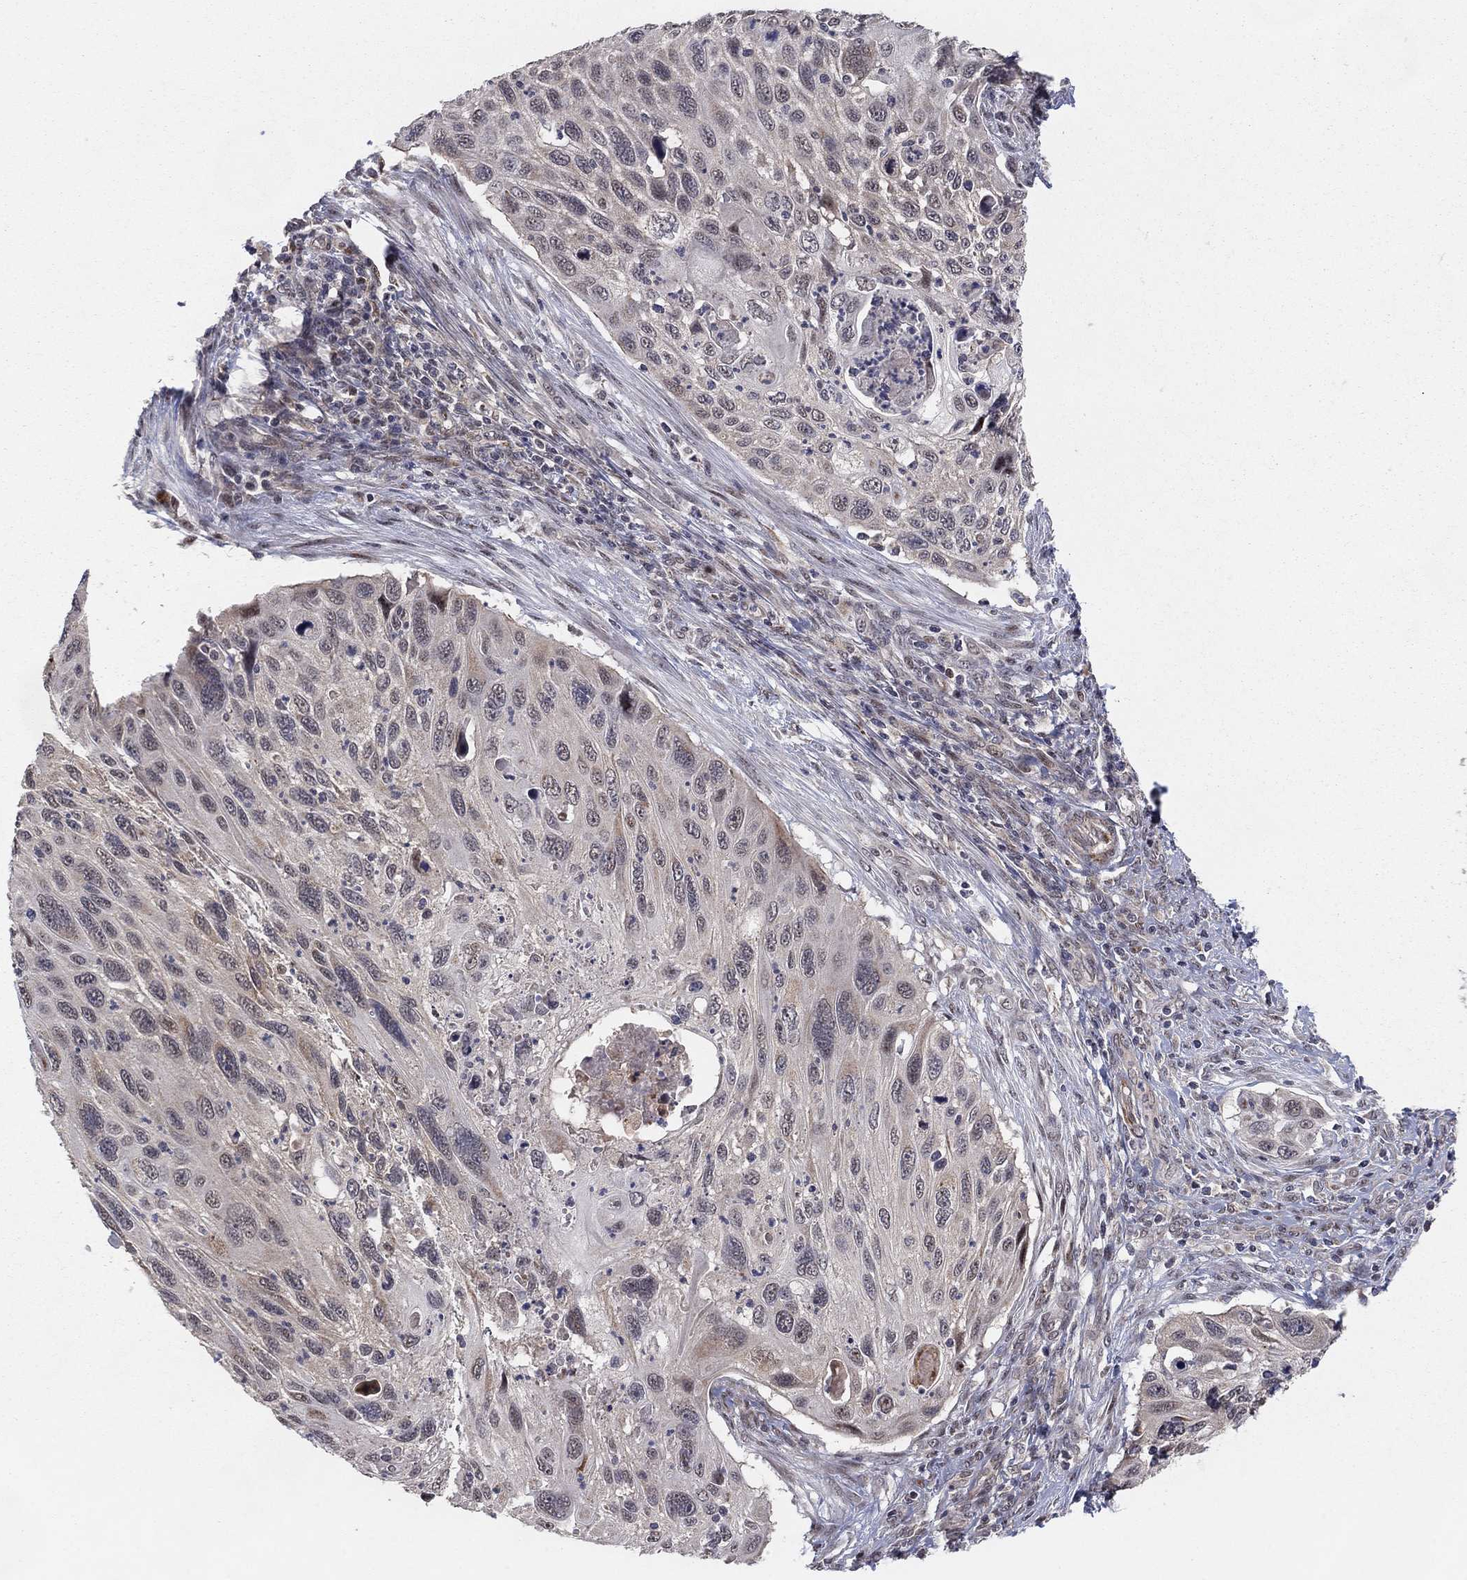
{"staining": {"intensity": "weak", "quantity": "25%-75%", "location": "cytoplasmic/membranous"}, "tissue": "cervical cancer", "cell_type": "Tumor cells", "image_type": "cancer", "snomed": [{"axis": "morphology", "description": "Squamous cell carcinoma, NOS"}, {"axis": "topography", "description": "Cervix"}], "caption": "Approximately 25%-75% of tumor cells in squamous cell carcinoma (cervical) exhibit weak cytoplasmic/membranous protein staining as visualized by brown immunohistochemical staining.", "gene": "ZNF395", "patient": {"sex": "female", "age": 70}}